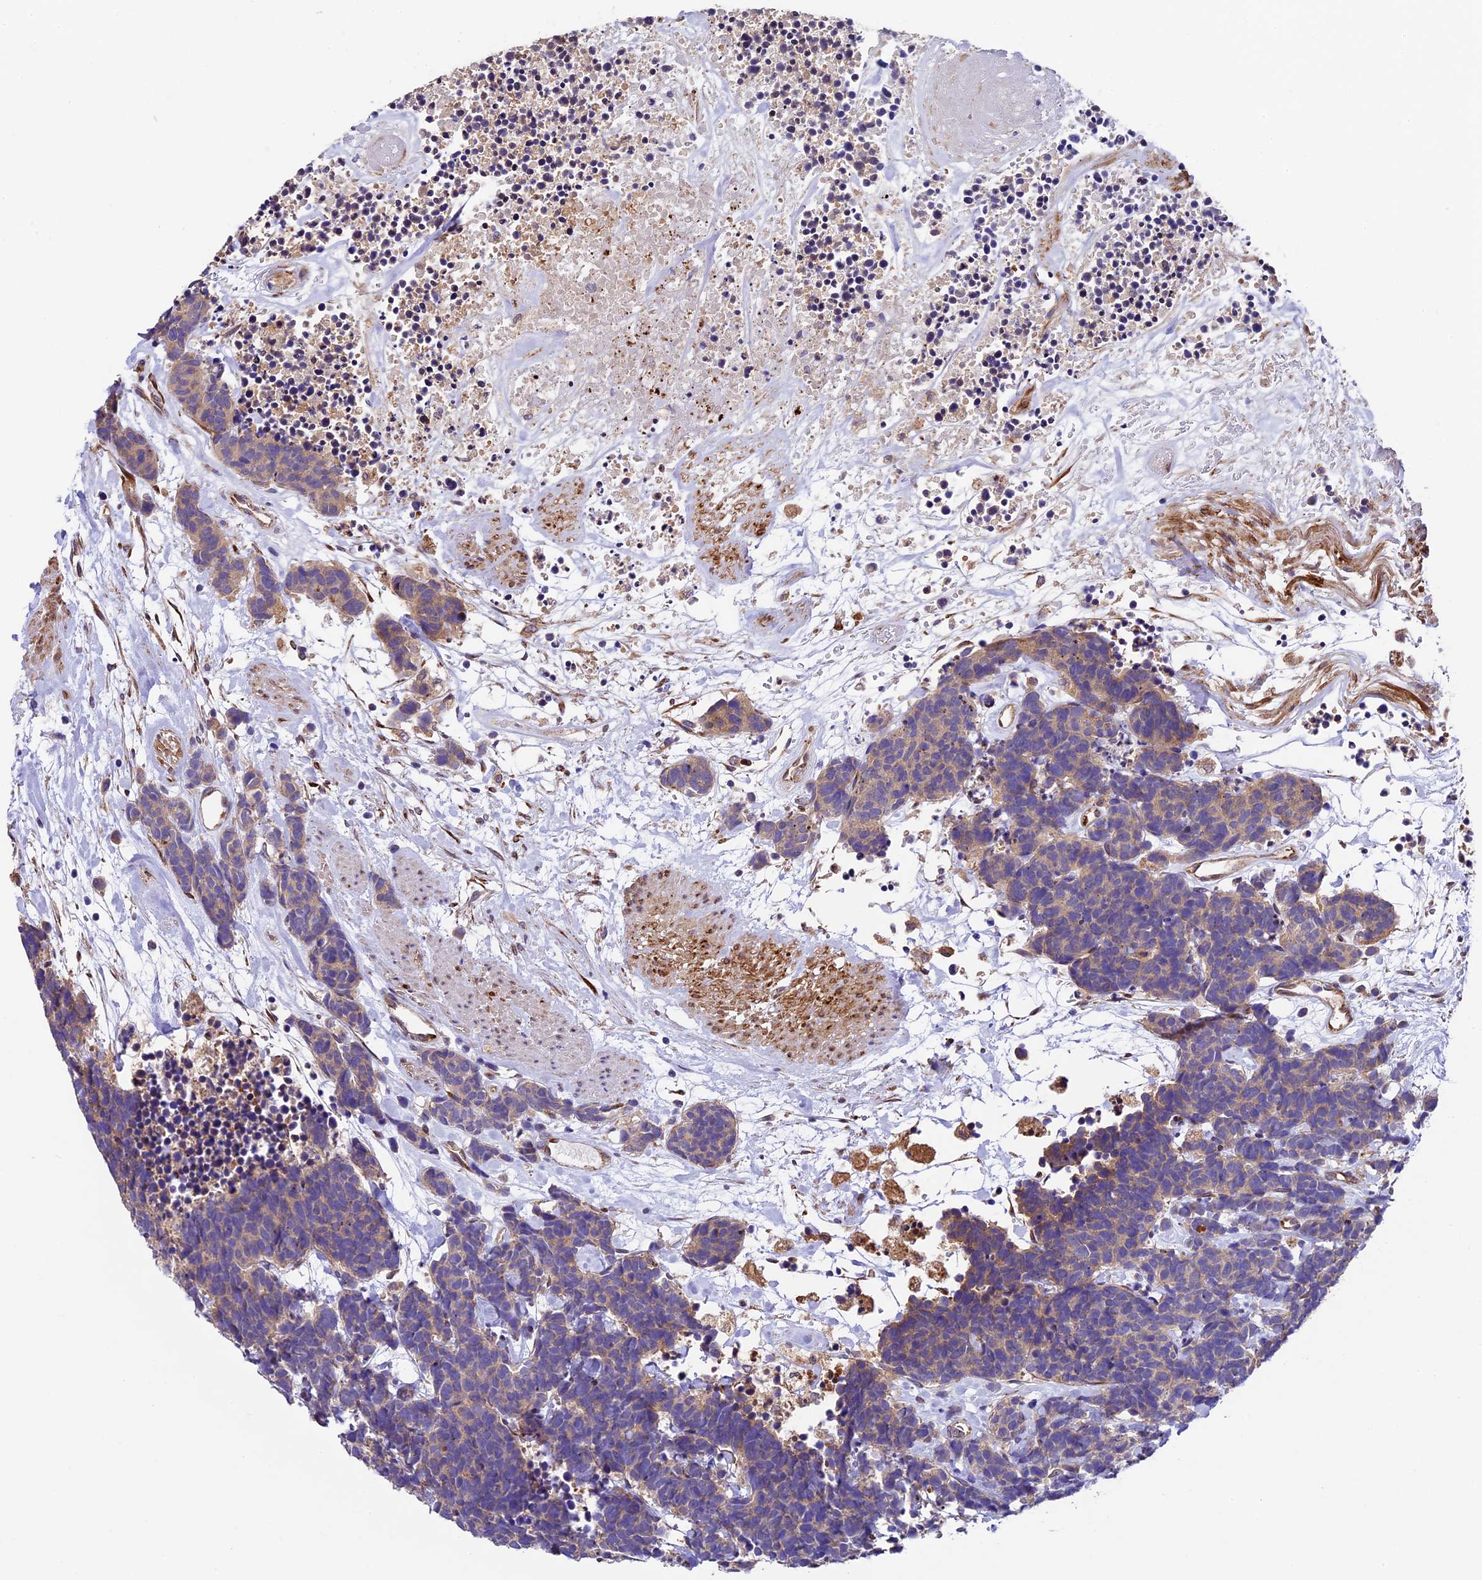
{"staining": {"intensity": "weak", "quantity": "<25%", "location": "cytoplasmic/membranous"}, "tissue": "carcinoid", "cell_type": "Tumor cells", "image_type": "cancer", "snomed": [{"axis": "morphology", "description": "Carcinoma, NOS"}, {"axis": "morphology", "description": "Carcinoid, malignant, NOS"}, {"axis": "topography", "description": "Urinary bladder"}], "caption": "A micrograph of carcinoid stained for a protein reveals no brown staining in tumor cells.", "gene": "LSM7", "patient": {"sex": "male", "age": 57}}